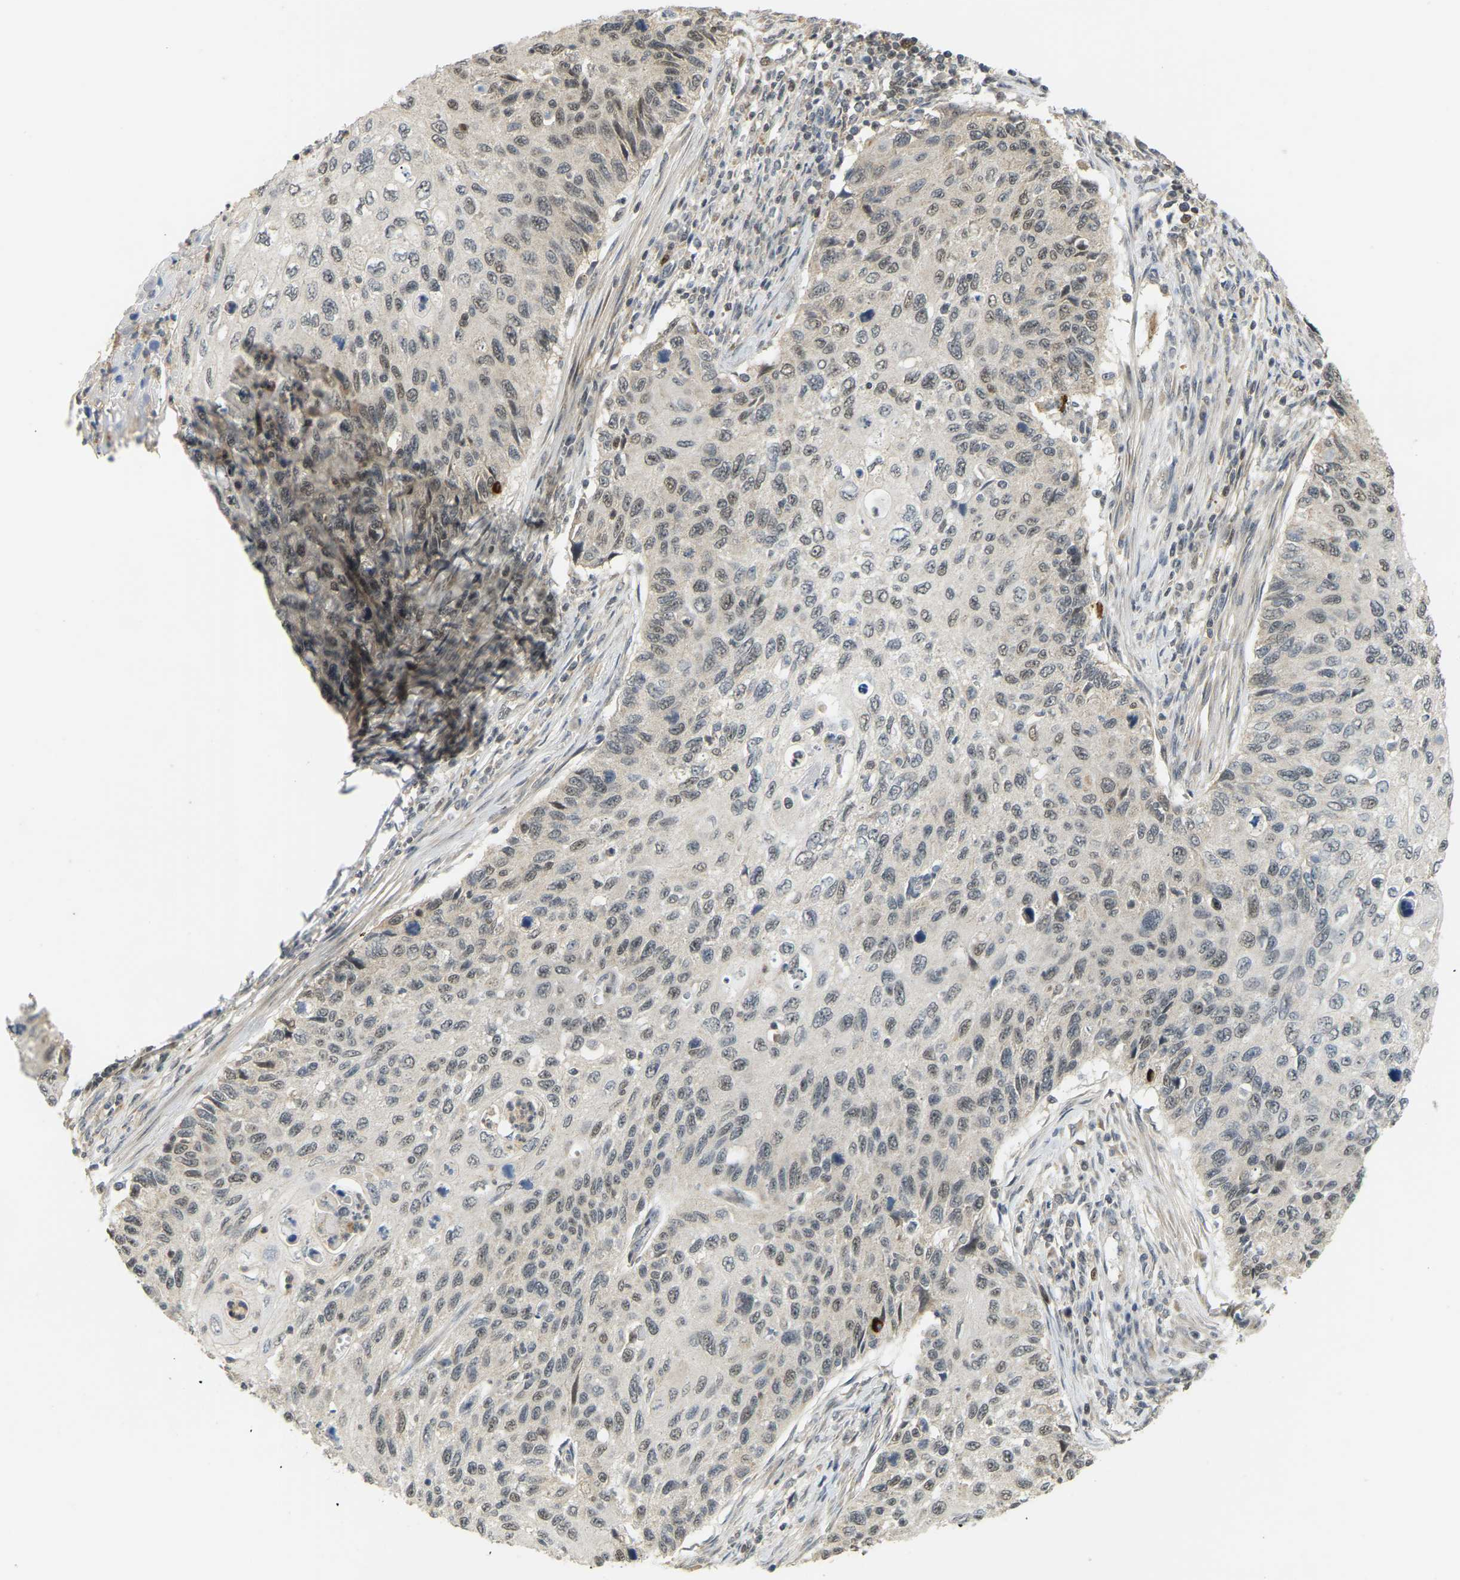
{"staining": {"intensity": "moderate", "quantity": "25%-75%", "location": "nuclear"}, "tissue": "cervical cancer", "cell_type": "Tumor cells", "image_type": "cancer", "snomed": [{"axis": "morphology", "description": "Squamous cell carcinoma, NOS"}, {"axis": "topography", "description": "Cervix"}], "caption": "Immunohistochemical staining of human squamous cell carcinoma (cervical) reveals medium levels of moderate nuclear staining in approximately 25%-75% of tumor cells. (Brightfield microscopy of DAB IHC at high magnification).", "gene": "BRF2", "patient": {"sex": "female", "age": 70}}